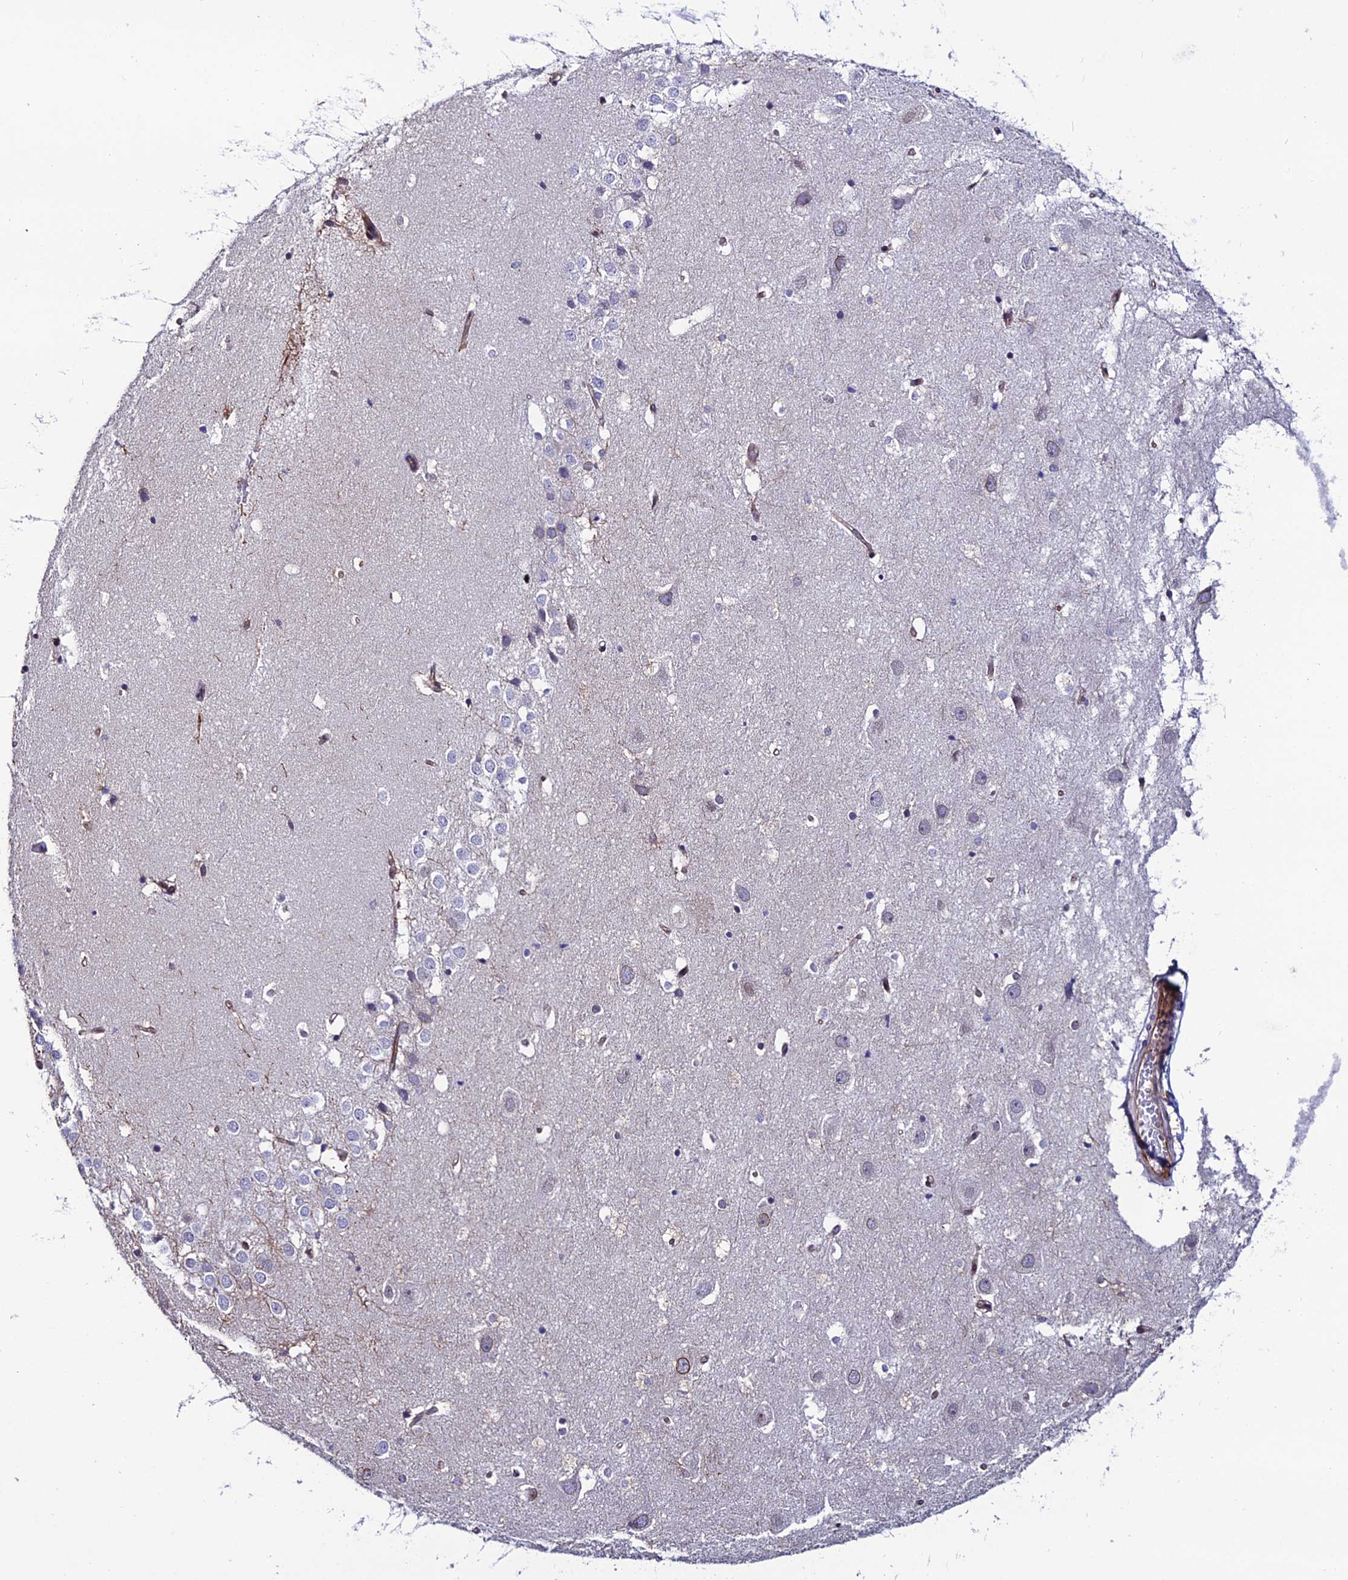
{"staining": {"intensity": "weak", "quantity": "<25%", "location": "cytoplasmic/membranous"}, "tissue": "hippocampus", "cell_type": "Glial cells", "image_type": "normal", "snomed": [{"axis": "morphology", "description": "Normal tissue, NOS"}, {"axis": "topography", "description": "Hippocampus"}], "caption": "This is an immunohistochemistry (IHC) histopathology image of normal hippocampus. There is no positivity in glial cells.", "gene": "DDX19A", "patient": {"sex": "female", "age": 52}}